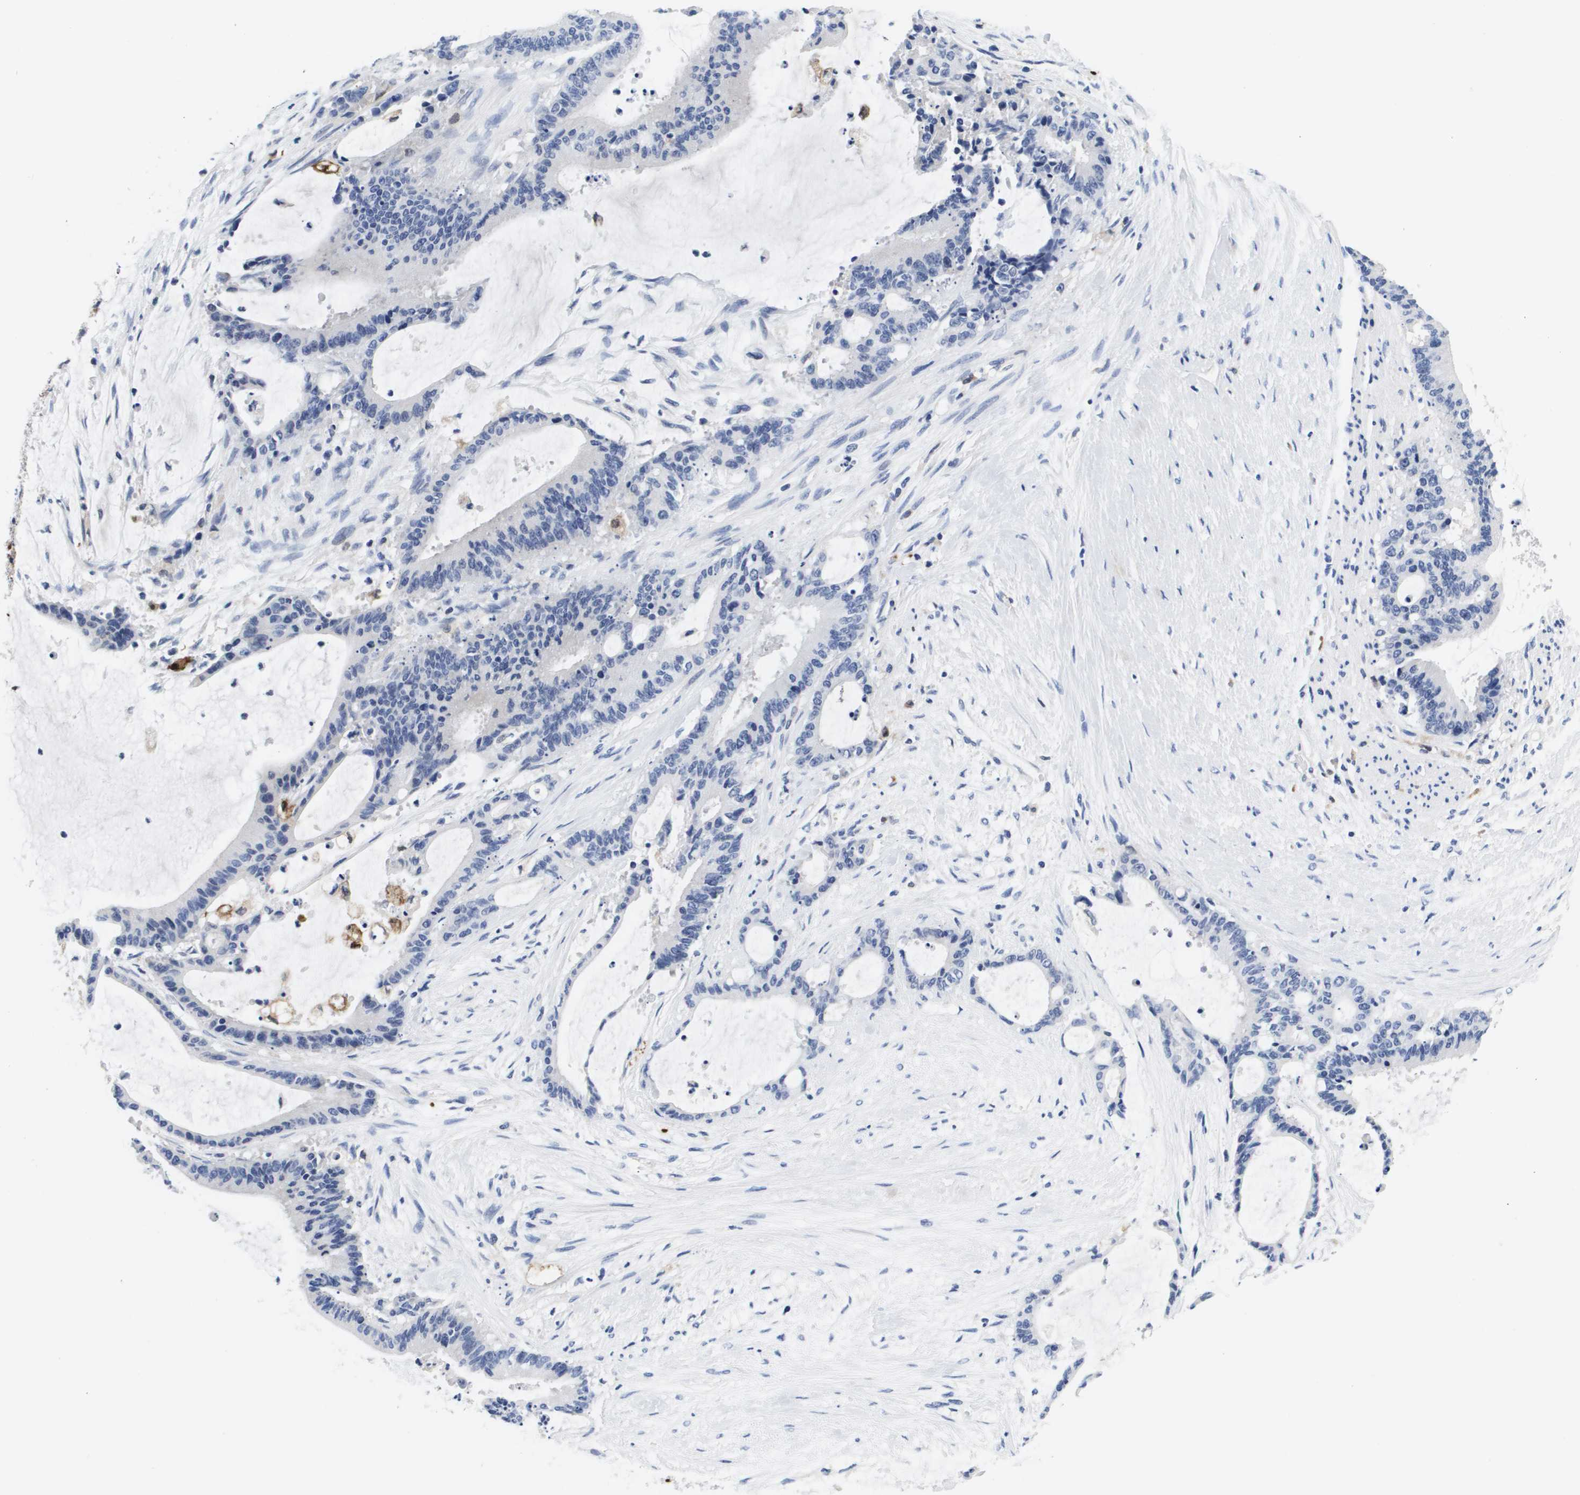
{"staining": {"intensity": "negative", "quantity": "none", "location": "none"}, "tissue": "liver cancer", "cell_type": "Tumor cells", "image_type": "cancer", "snomed": [{"axis": "morphology", "description": "Cholangiocarcinoma"}, {"axis": "topography", "description": "Liver"}], "caption": "Photomicrograph shows no protein positivity in tumor cells of liver cancer tissue.", "gene": "HMOX1", "patient": {"sex": "female", "age": 73}}